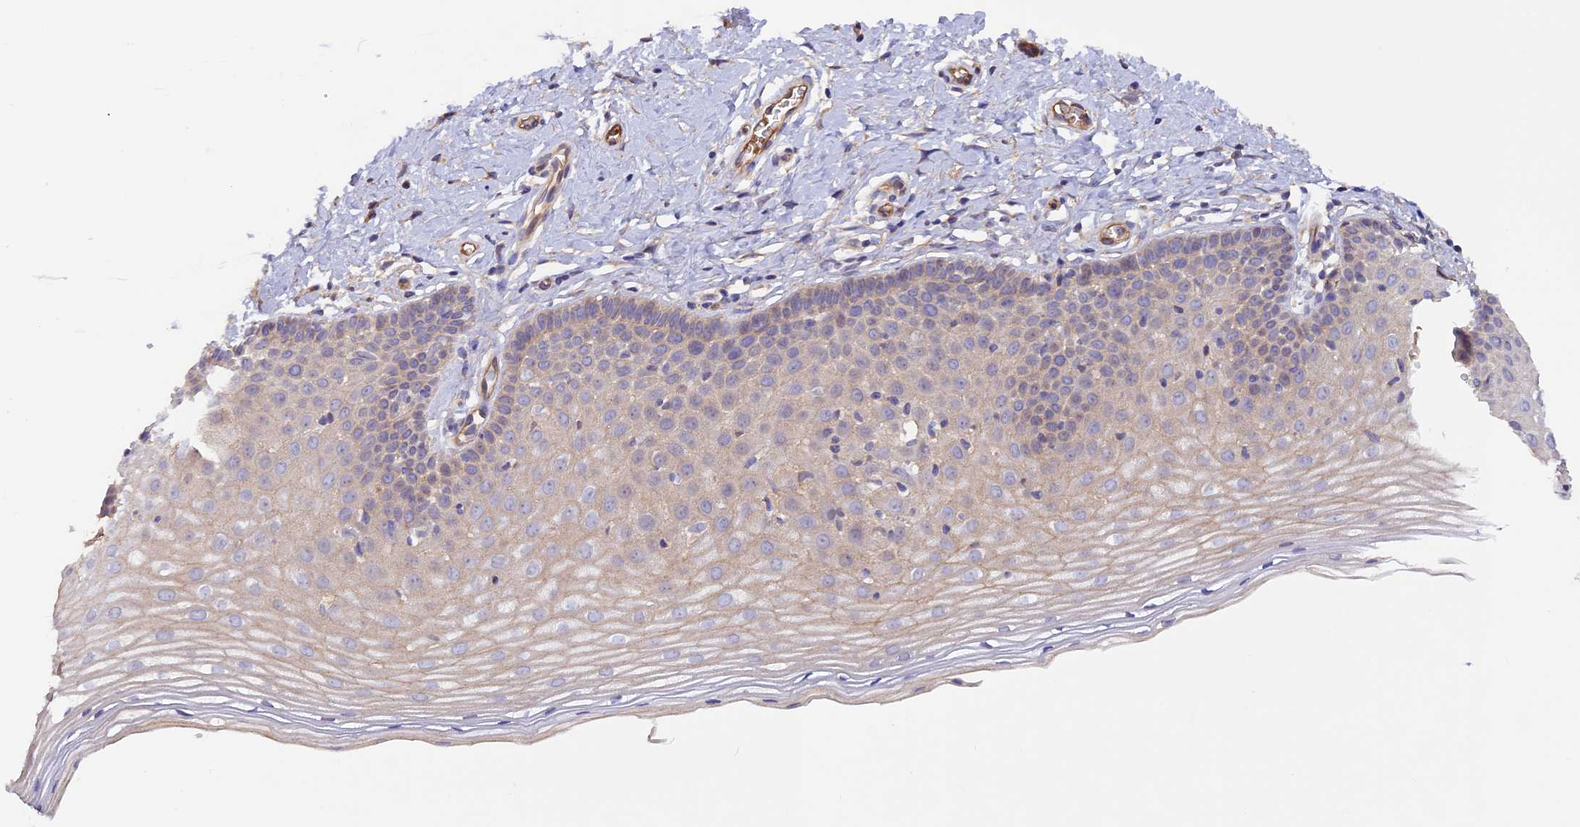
{"staining": {"intensity": "weak", "quantity": ">75%", "location": "cytoplasmic/membranous"}, "tissue": "cervix", "cell_type": "Glandular cells", "image_type": "normal", "snomed": [{"axis": "morphology", "description": "Normal tissue, NOS"}, {"axis": "topography", "description": "Cervix"}], "caption": "Immunohistochemical staining of normal human cervix displays >75% levels of weak cytoplasmic/membranous protein positivity in about >75% of glandular cells.", "gene": "DUS3L", "patient": {"sex": "female", "age": 36}}